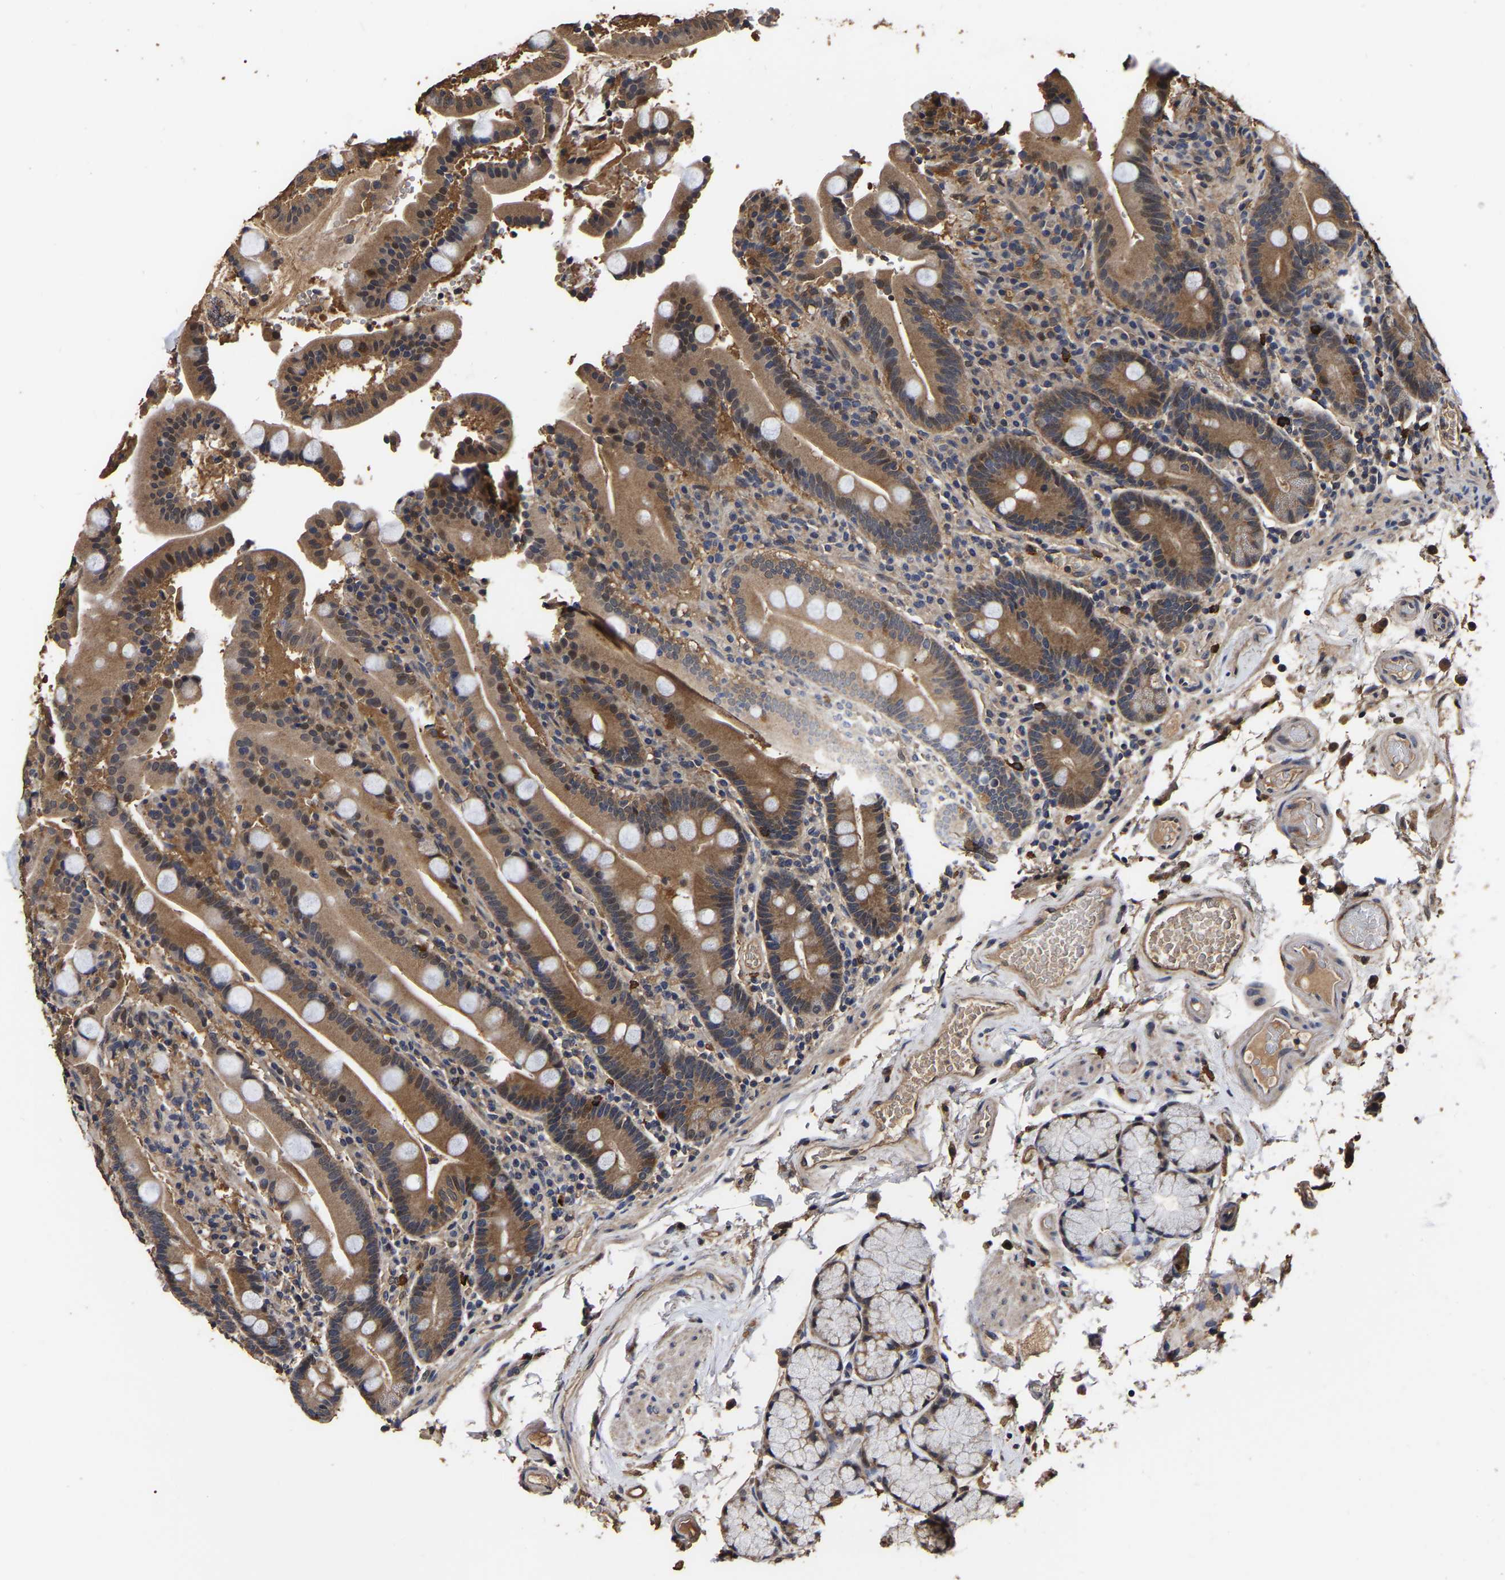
{"staining": {"intensity": "moderate", "quantity": ">75%", "location": "cytoplasmic/membranous"}, "tissue": "duodenum", "cell_type": "Glandular cells", "image_type": "normal", "snomed": [{"axis": "morphology", "description": "Normal tissue, NOS"}, {"axis": "topography", "description": "Small intestine, NOS"}], "caption": "Duodenum stained for a protein demonstrates moderate cytoplasmic/membranous positivity in glandular cells. The staining was performed using DAB (3,3'-diaminobenzidine), with brown indicating positive protein expression. Nuclei are stained blue with hematoxylin.", "gene": "STK32C", "patient": {"sex": "female", "age": 71}}